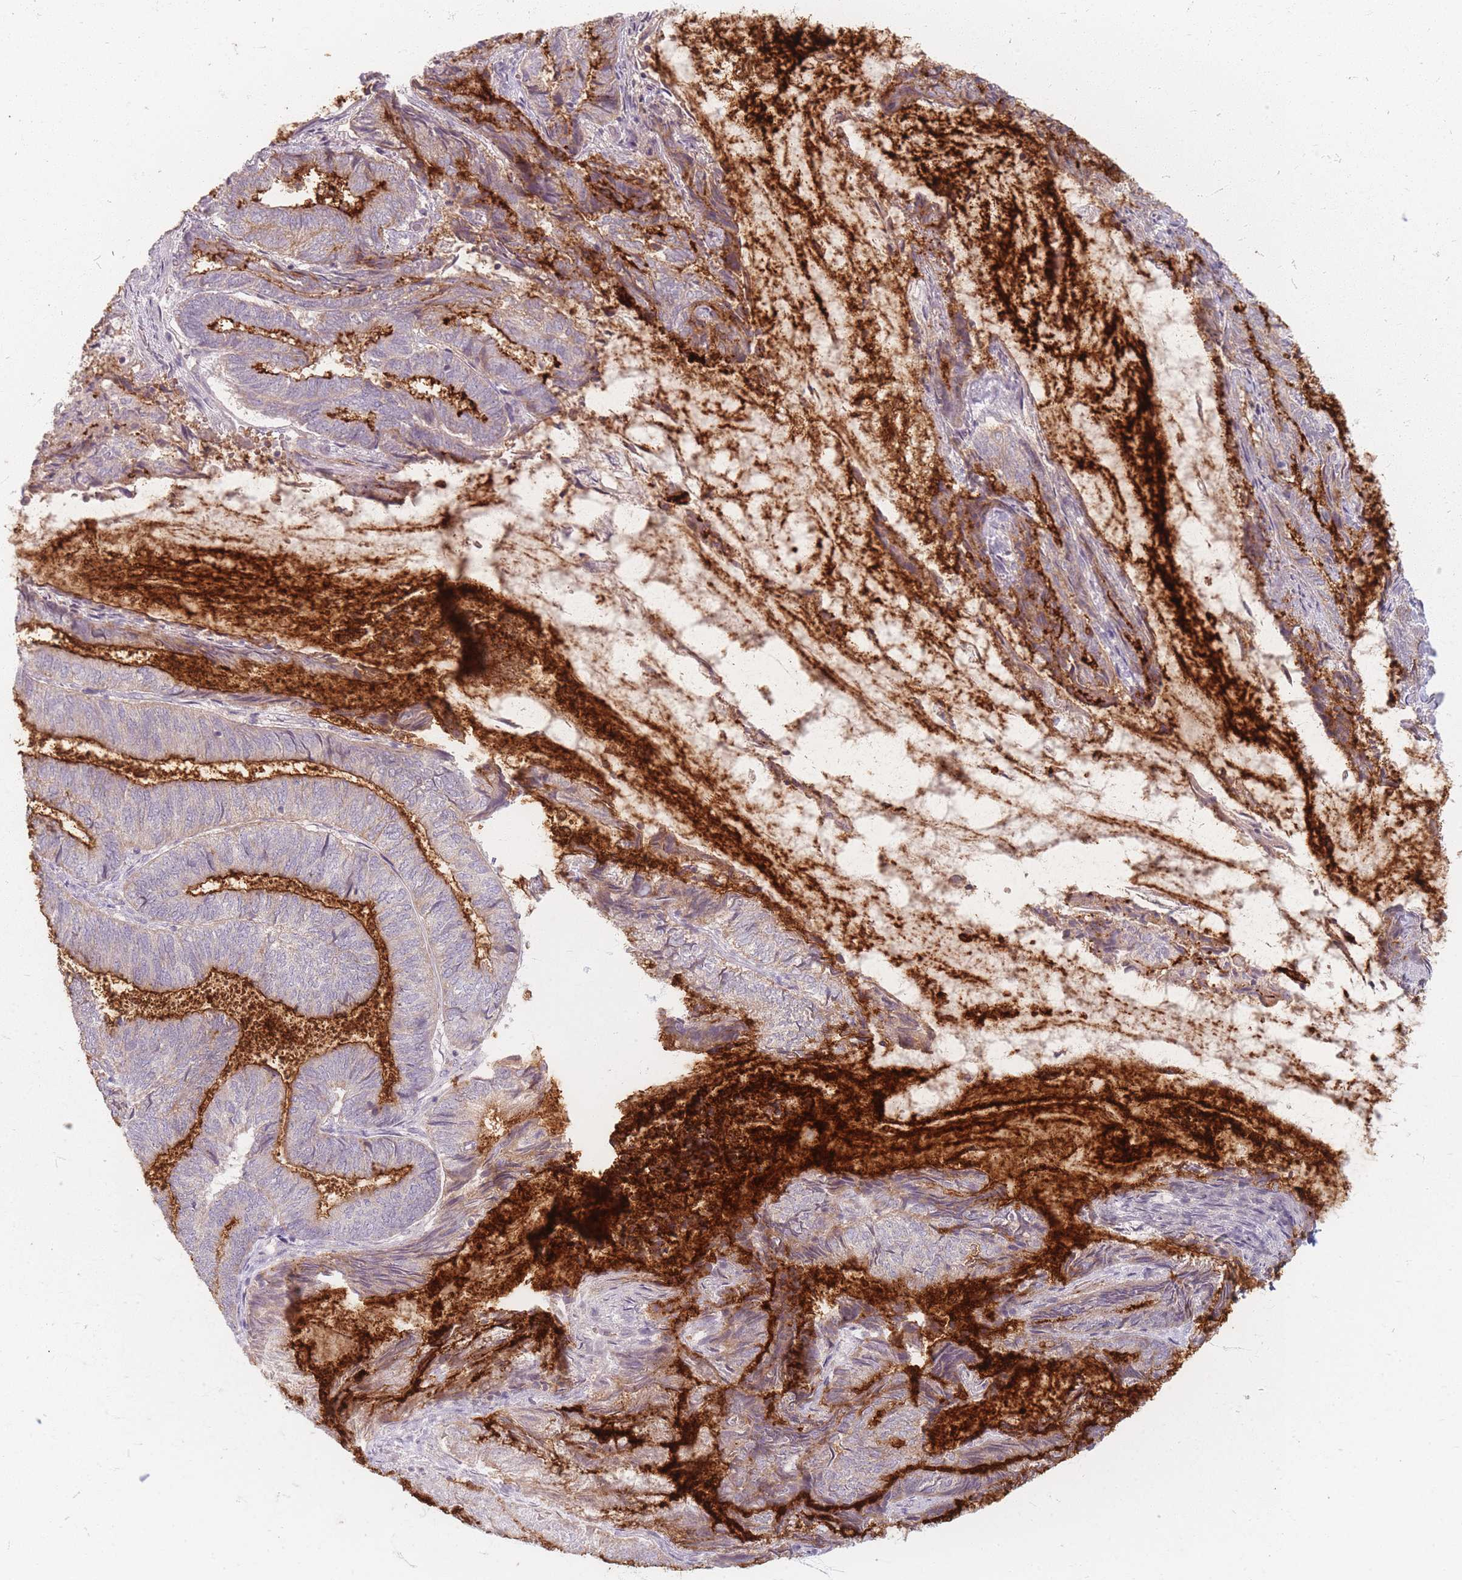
{"staining": {"intensity": "strong", "quantity": "25%-75%", "location": "cytoplasmic/membranous"}, "tissue": "endometrial cancer", "cell_type": "Tumor cells", "image_type": "cancer", "snomed": [{"axis": "morphology", "description": "Adenocarcinoma, NOS"}, {"axis": "topography", "description": "Endometrium"}], "caption": "A micrograph showing strong cytoplasmic/membranous expression in about 25%-75% of tumor cells in adenocarcinoma (endometrial), as visualized by brown immunohistochemical staining.", "gene": "CHCHD7", "patient": {"sex": "female", "age": 80}}